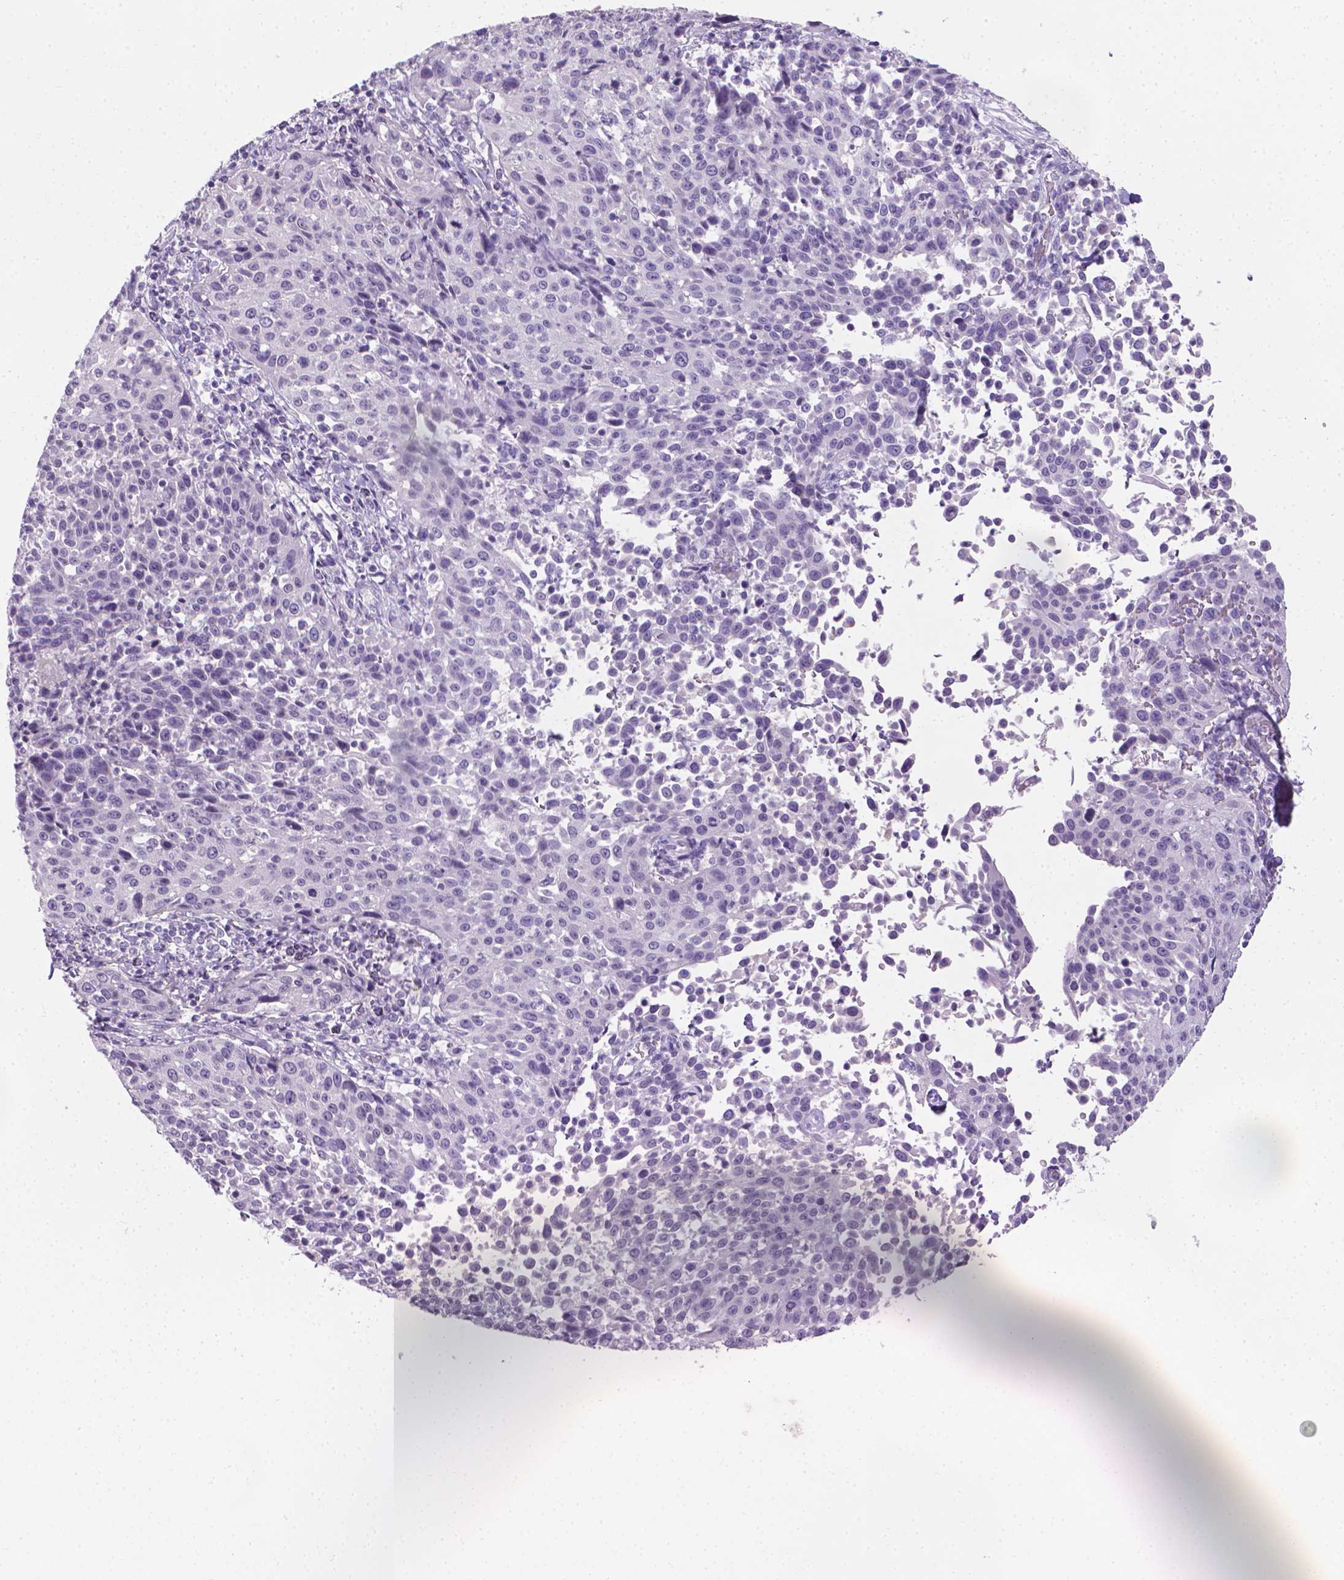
{"staining": {"intensity": "negative", "quantity": "none", "location": "none"}, "tissue": "cervical cancer", "cell_type": "Tumor cells", "image_type": "cancer", "snomed": [{"axis": "morphology", "description": "Squamous cell carcinoma, NOS"}, {"axis": "topography", "description": "Cervix"}], "caption": "The immunohistochemistry micrograph has no significant staining in tumor cells of cervical cancer (squamous cell carcinoma) tissue. The staining is performed using DAB brown chromogen with nuclei counter-stained in using hematoxylin.", "gene": "XPNPEP2", "patient": {"sex": "female", "age": 26}}